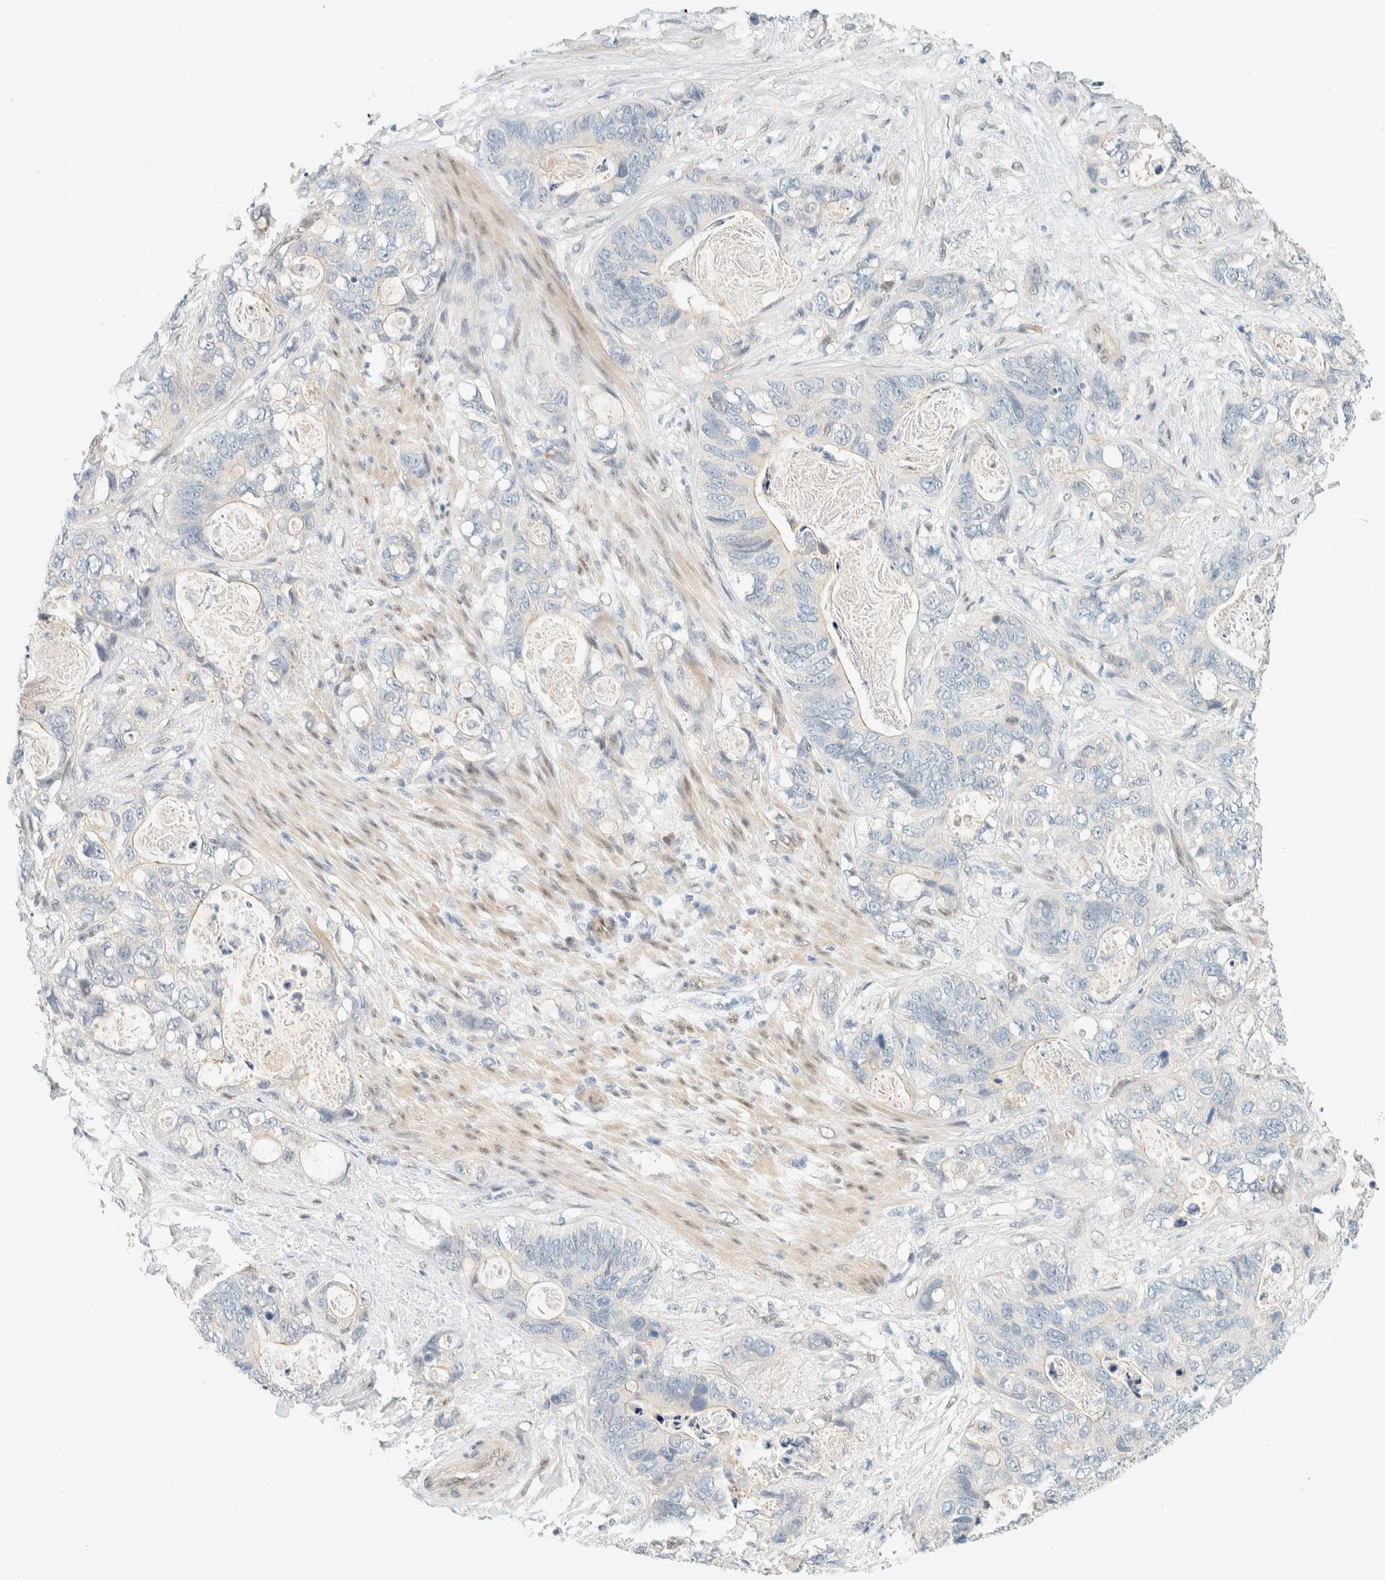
{"staining": {"intensity": "negative", "quantity": "none", "location": "none"}, "tissue": "stomach cancer", "cell_type": "Tumor cells", "image_type": "cancer", "snomed": [{"axis": "morphology", "description": "Normal tissue, NOS"}, {"axis": "morphology", "description": "Adenocarcinoma, NOS"}, {"axis": "topography", "description": "Stomach"}], "caption": "Immunohistochemical staining of human adenocarcinoma (stomach) shows no significant staining in tumor cells. Brightfield microscopy of IHC stained with DAB (brown) and hematoxylin (blue), captured at high magnification.", "gene": "TSTD2", "patient": {"sex": "female", "age": 89}}